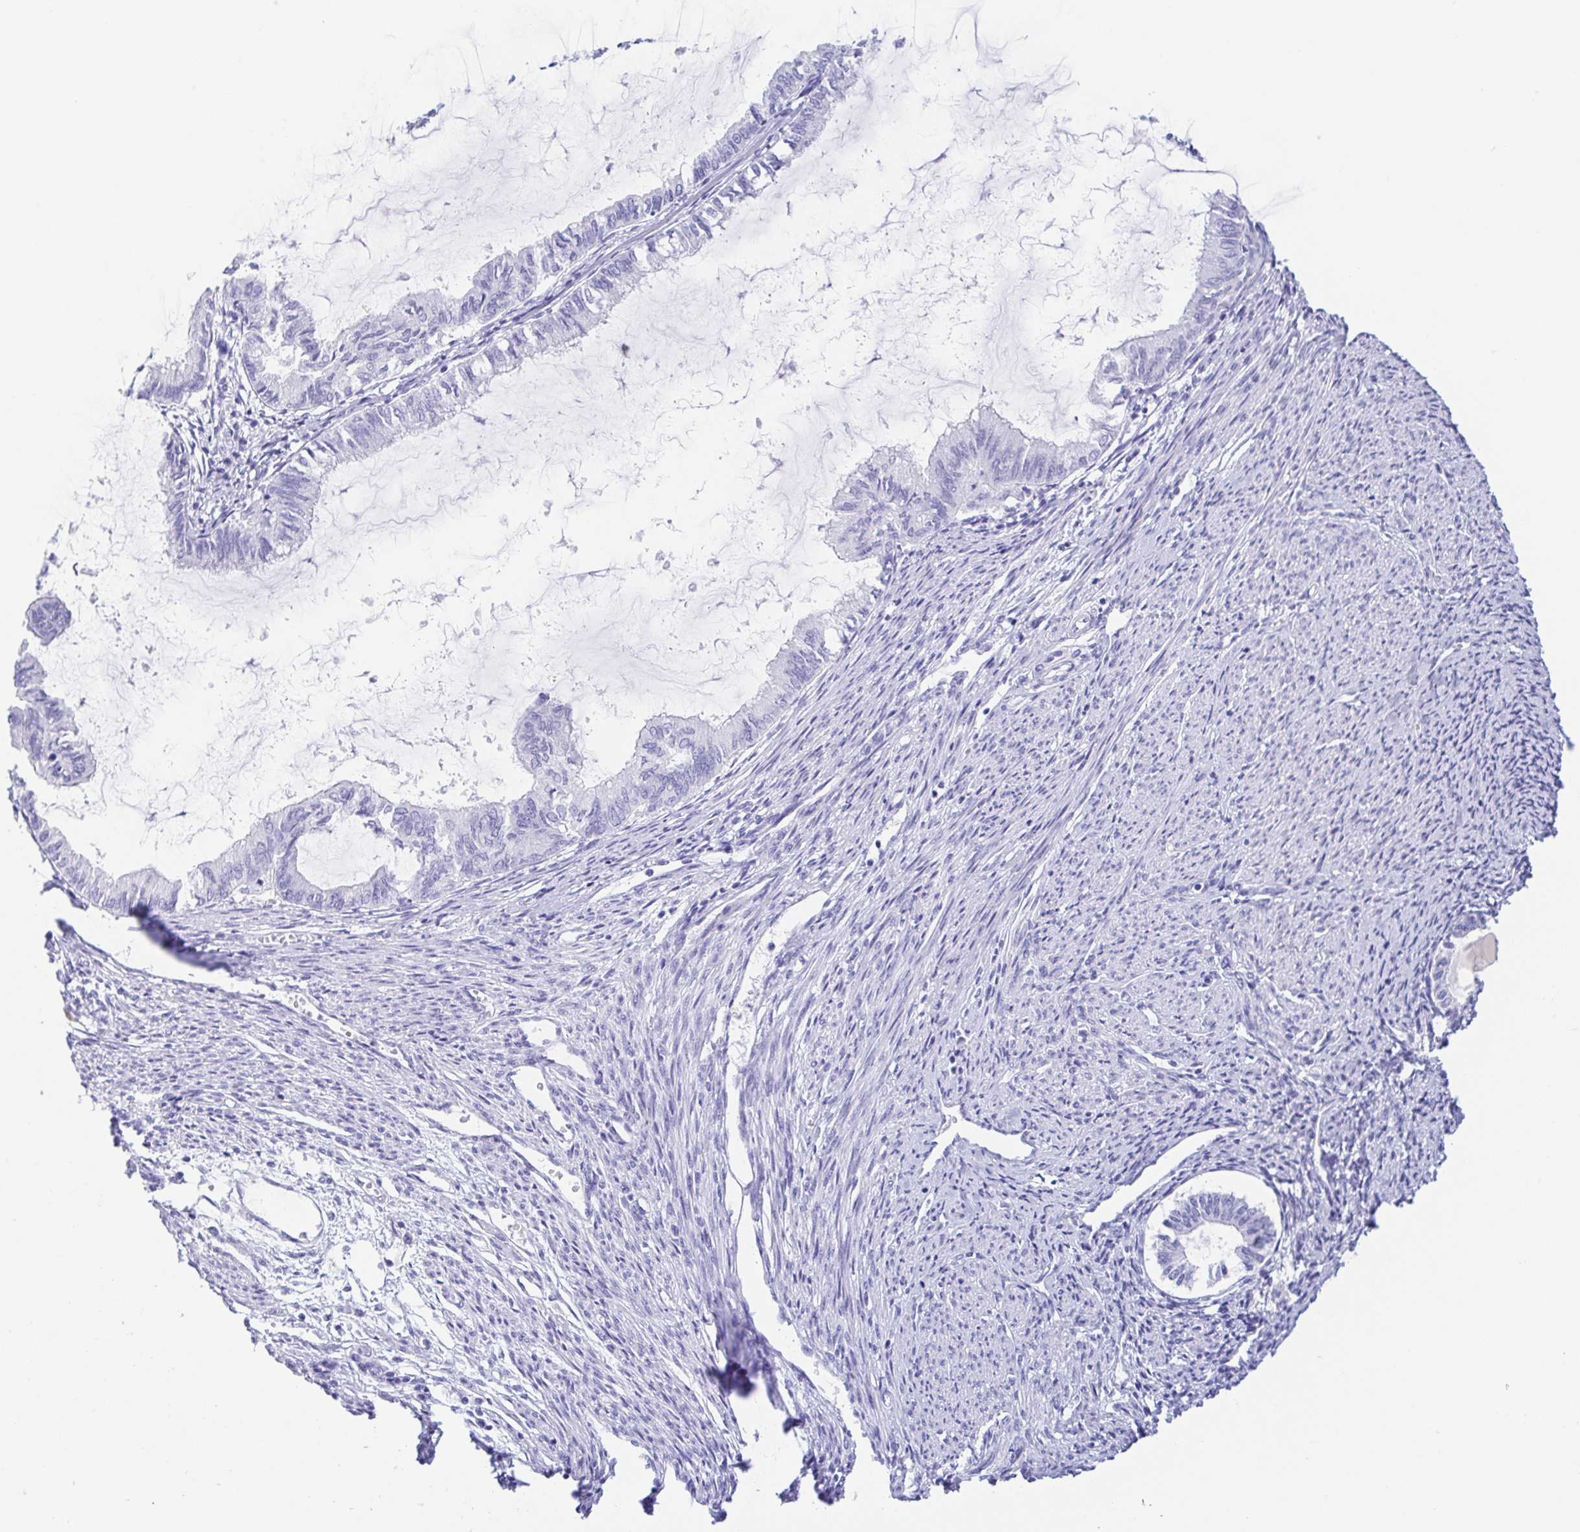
{"staining": {"intensity": "negative", "quantity": "none", "location": "none"}, "tissue": "endometrial cancer", "cell_type": "Tumor cells", "image_type": "cancer", "snomed": [{"axis": "morphology", "description": "Adenocarcinoma, NOS"}, {"axis": "topography", "description": "Endometrium"}], "caption": "Protein analysis of endometrial cancer (adenocarcinoma) reveals no significant positivity in tumor cells.", "gene": "GKN1", "patient": {"sex": "female", "age": 86}}